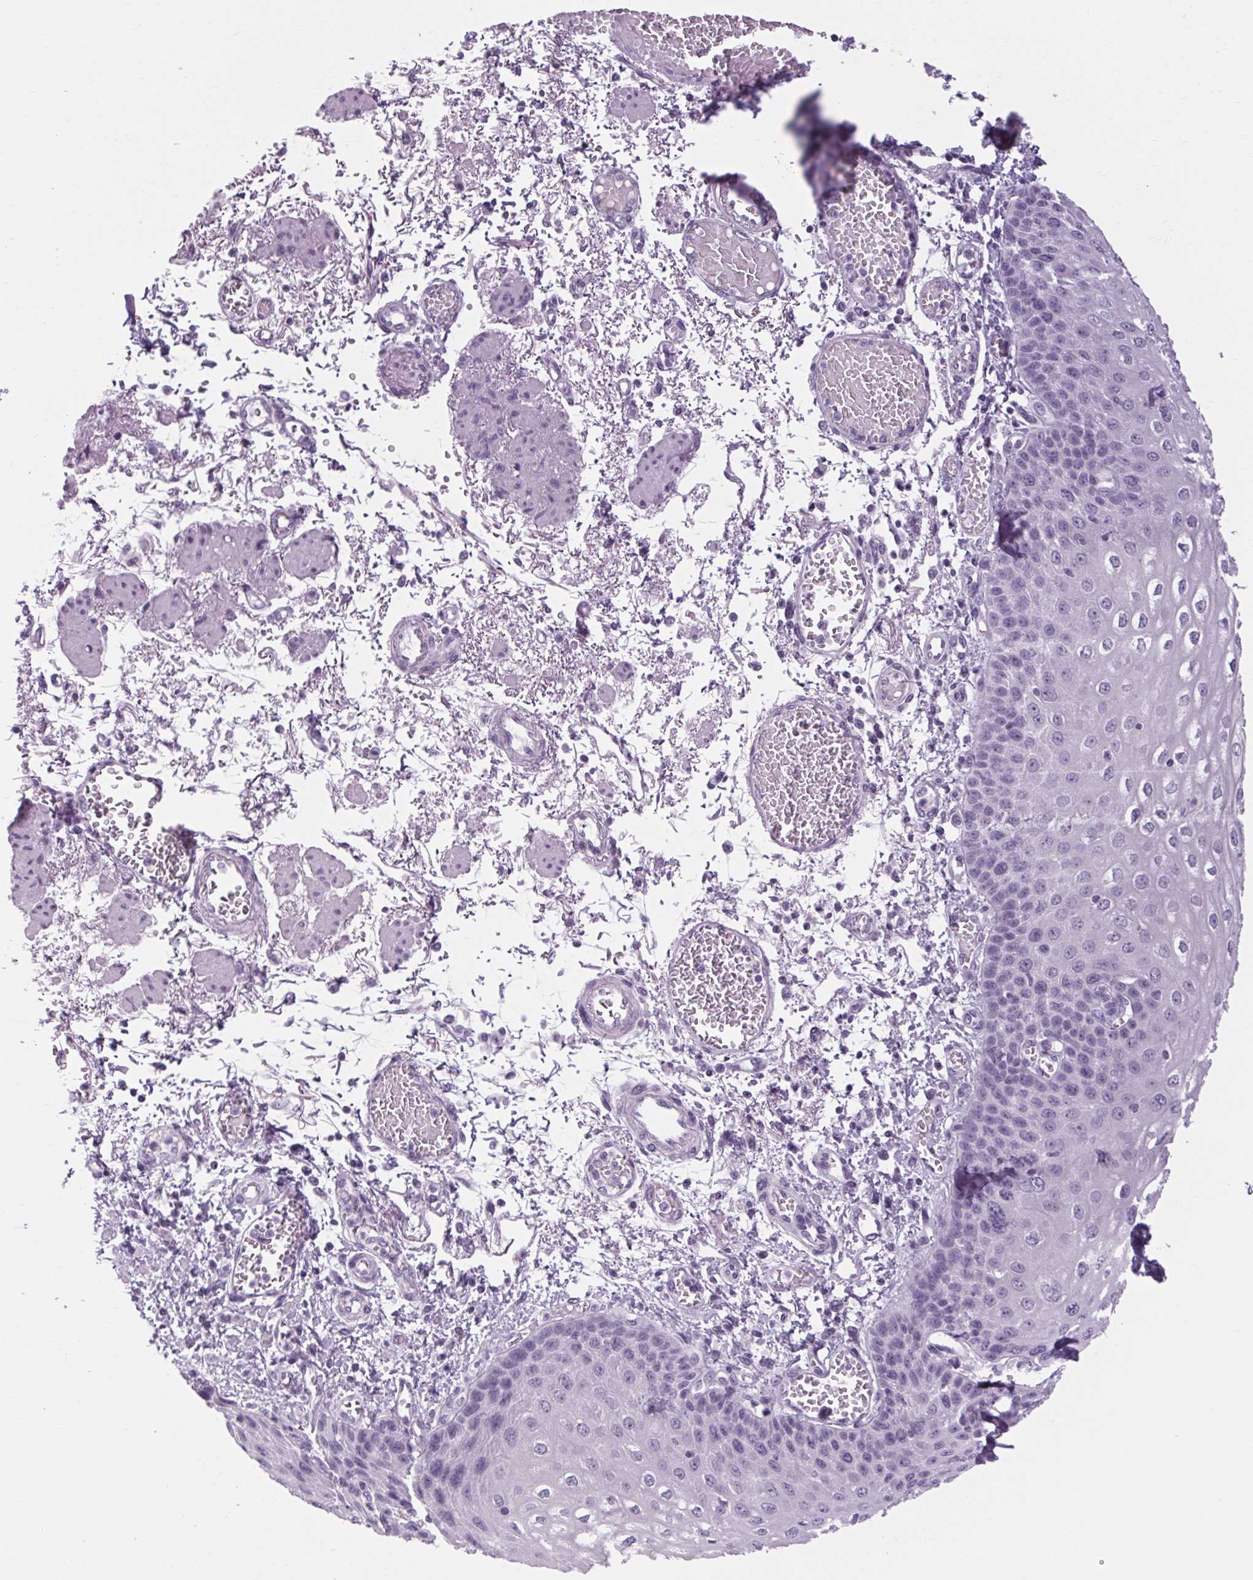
{"staining": {"intensity": "negative", "quantity": "none", "location": "none"}, "tissue": "esophagus", "cell_type": "Squamous epithelial cells", "image_type": "normal", "snomed": [{"axis": "morphology", "description": "Normal tissue, NOS"}, {"axis": "morphology", "description": "Adenocarcinoma, NOS"}, {"axis": "topography", "description": "Esophagus"}], "caption": "Protein analysis of unremarkable esophagus reveals no significant expression in squamous epithelial cells.", "gene": "POMC", "patient": {"sex": "male", "age": 81}}